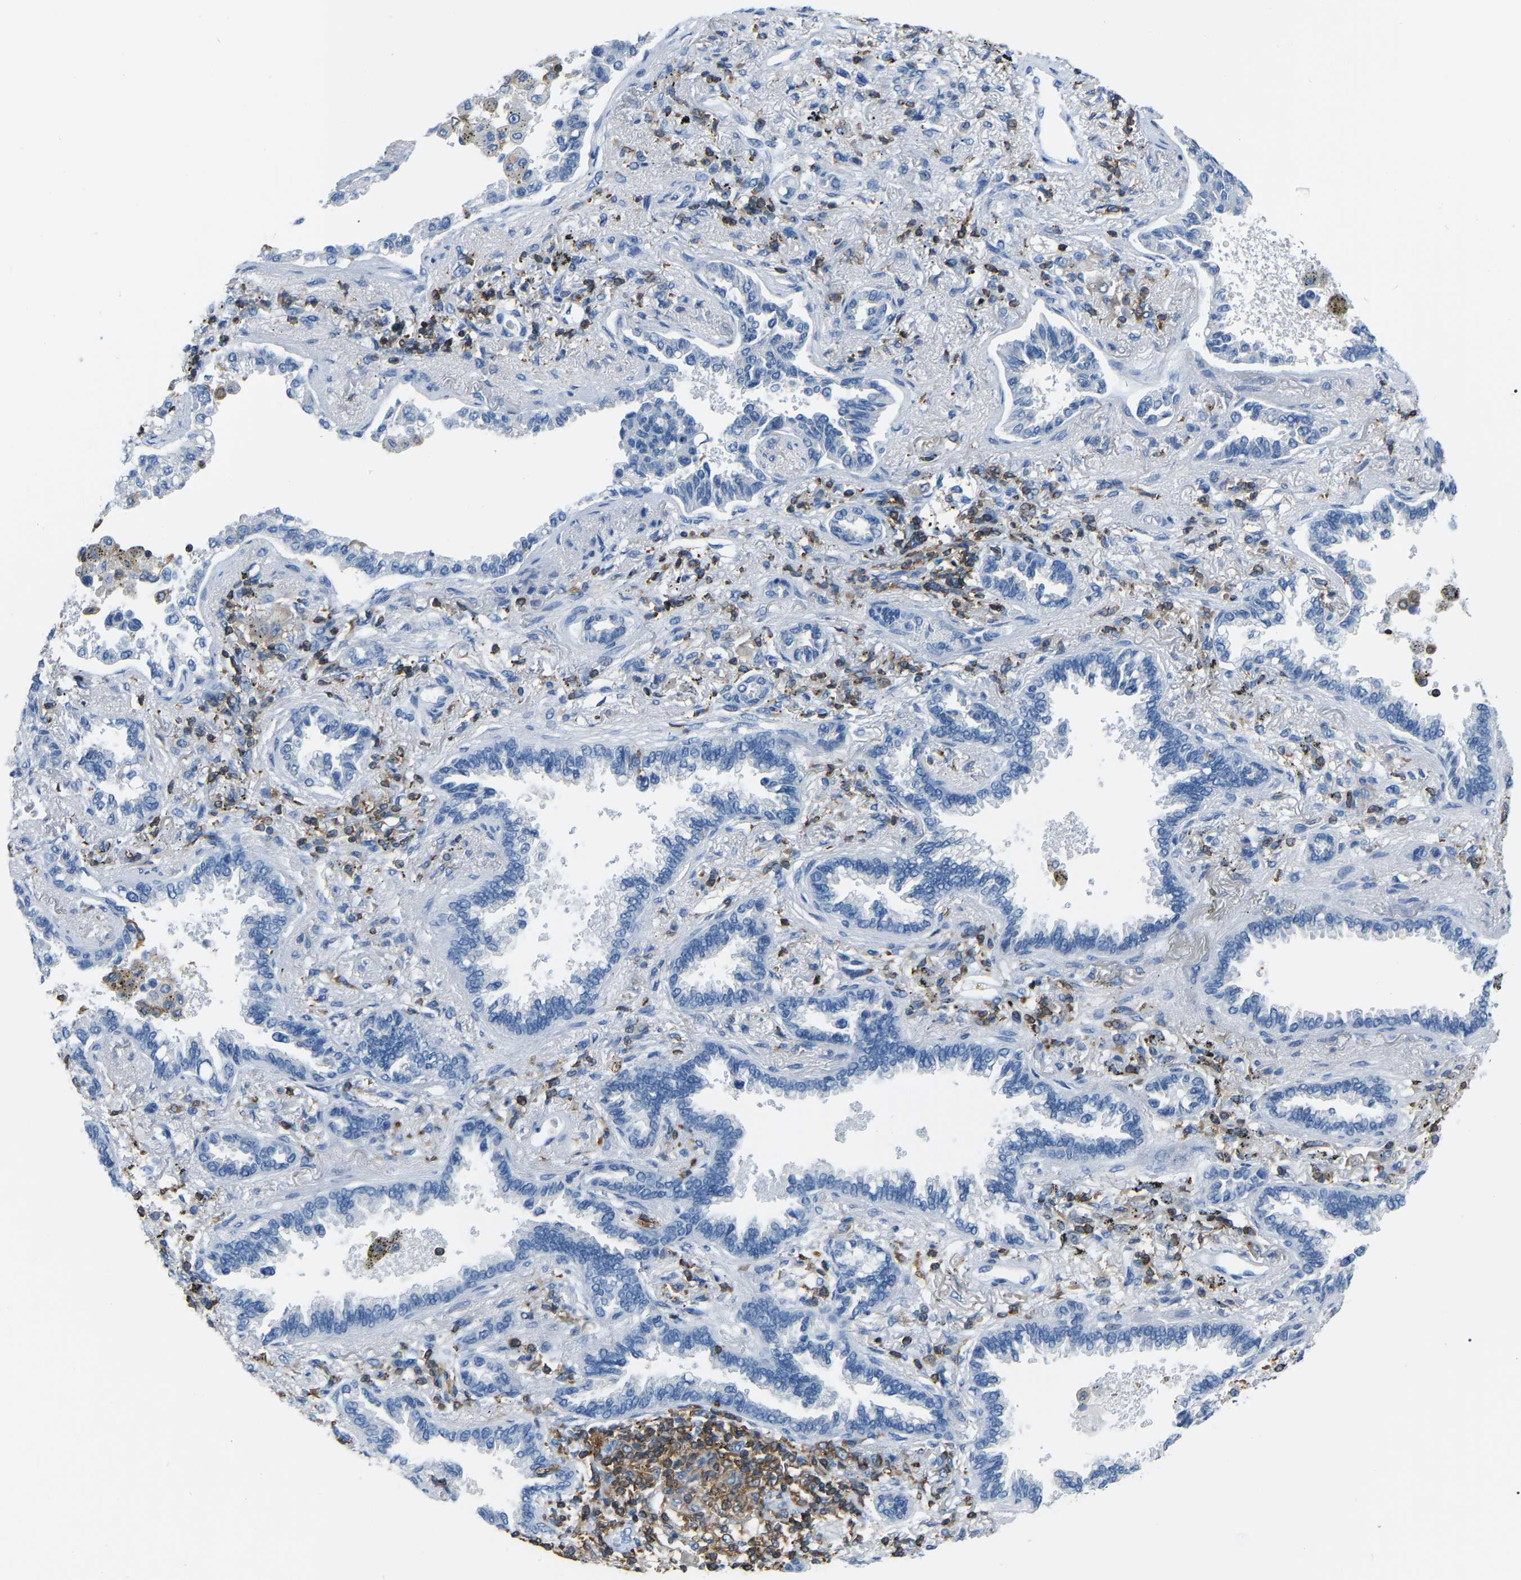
{"staining": {"intensity": "negative", "quantity": "none", "location": "none"}, "tissue": "lung cancer", "cell_type": "Tumor cells", "image_type": "cancer", "snomed": [{"axis": "morphology", "description": "Normal tissue, NOS"}, {"axis": "morphology", "description": "Adenocarcinoma, NOS"}, {"axis": "topography", "description": "Lung"}], "caption": "Immunohistochemistry image of human lung cancer (adenocarcinoma) stained for a protein (brown), which demonstrates no expression in tumor cells. (DAB IHC visualized using brightfield microscopy, high magnification).", "gene": "ARHGAP45", "patient": {"sex": "male", "age": 59}}